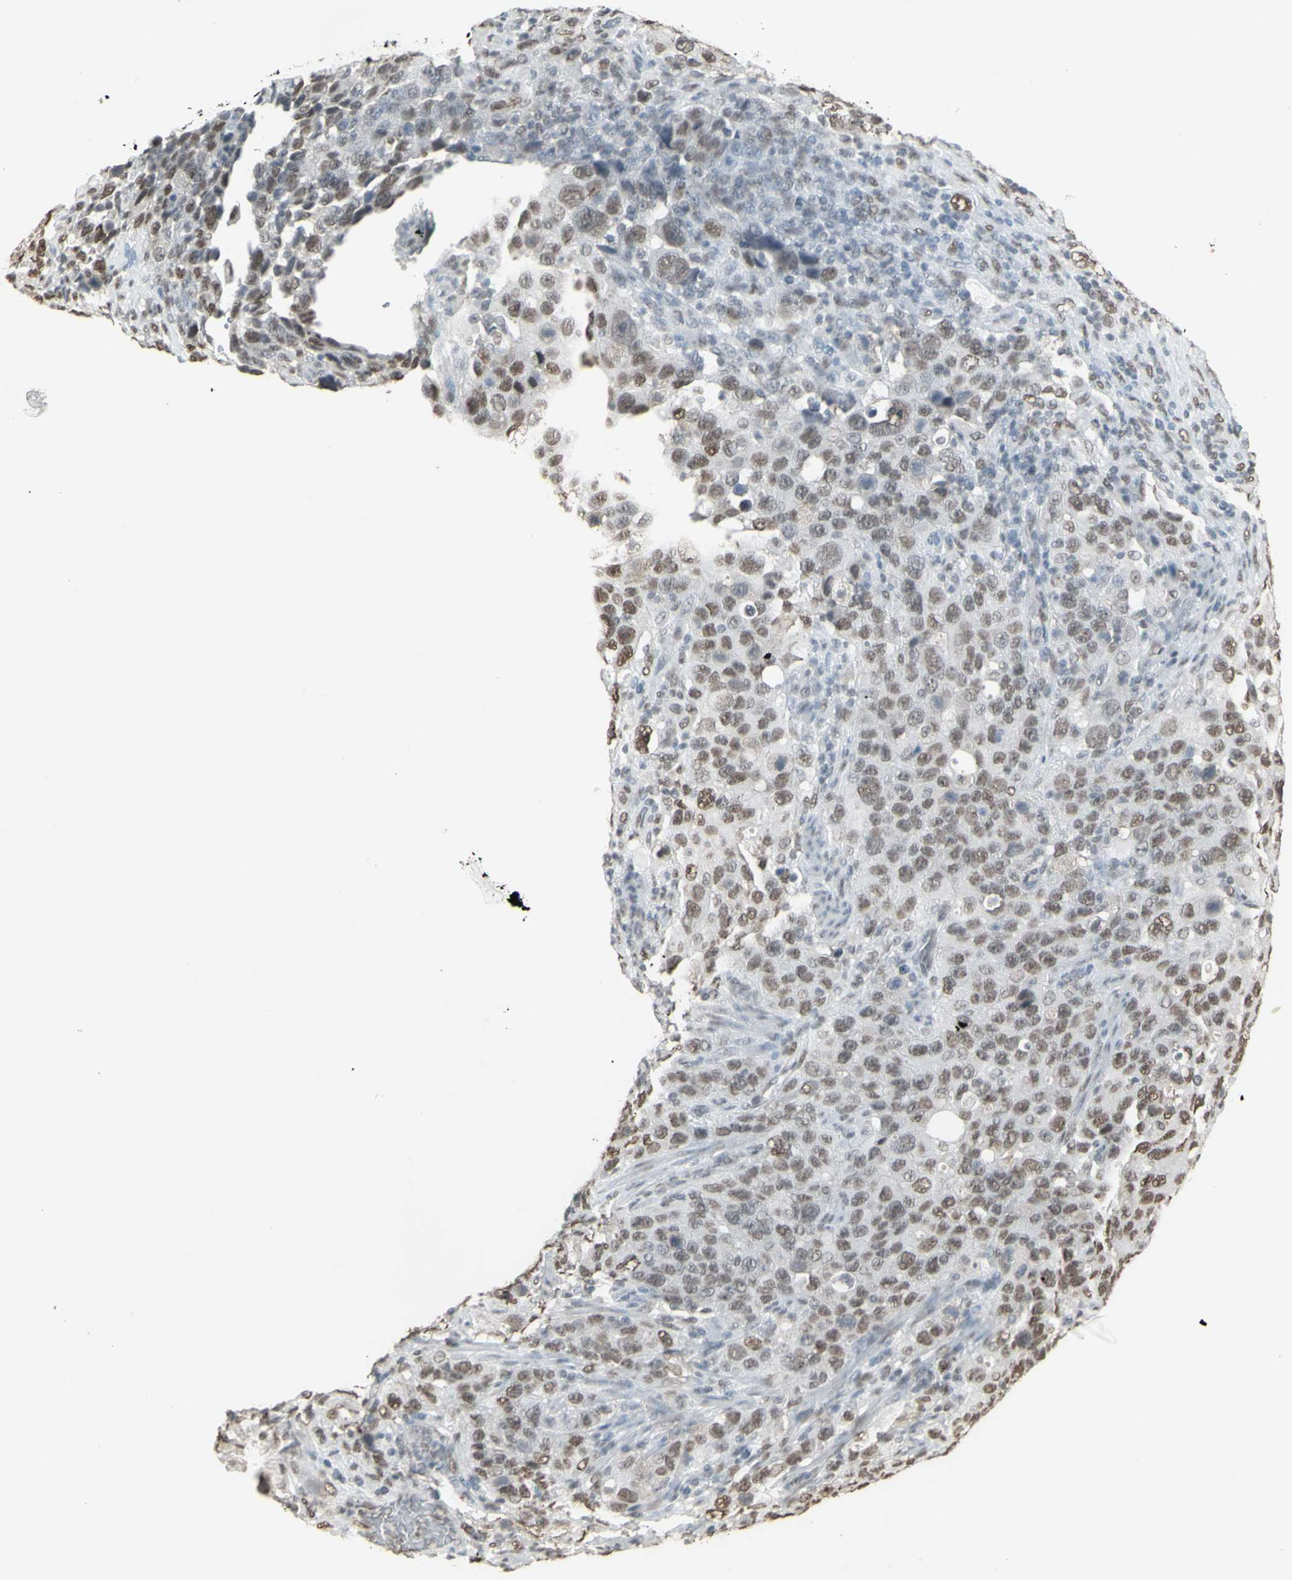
{"staining": {"intensity": "weak", "quantity": "25%-75%", "location": "nuclear"}, "tissue": "stomach cancer", "cell_type": "Tumor cells", "image_type": "cancer", "snomed": [{"axis": "morphology", "description": "Normal tissue, NOS"}, {"axis": "morphology", "description": "Adenocarcinoma, NOS"}, {"axis": "topography", "description": "Stomach"}], "caption": "Approximately 25%-75% of tumor cells in human stomach cancer display weak nuclear protein staining as visualized by brown immunohistochemical staining.", "gene": "TRIM28", "patient": {"sex": "male", "age": 48}}